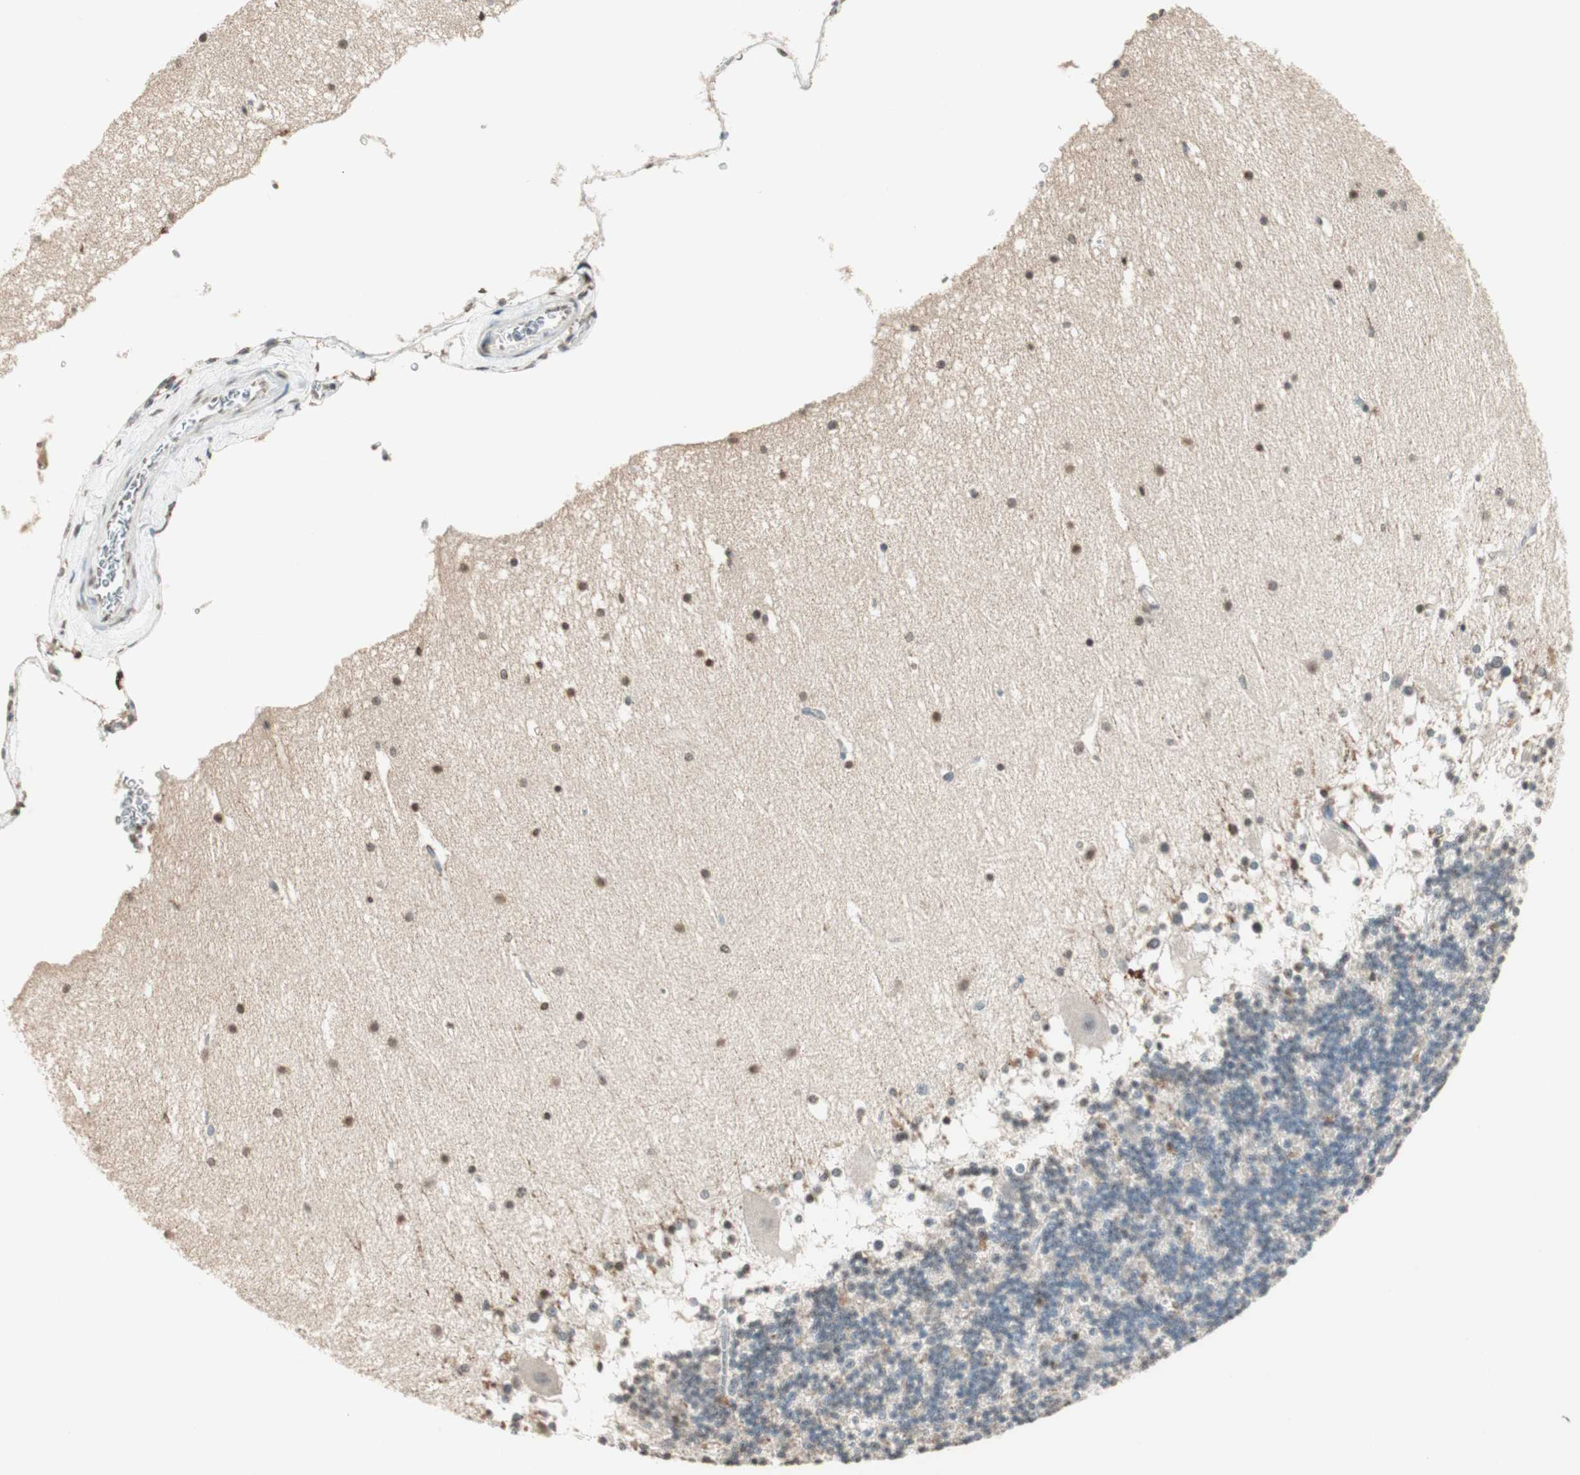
{"staining": {"intensity": "negative", "quantity": "none", "location": "none"}, "tissue": "cerebellum", "cell_type": "Cells in granular layer", "image_type": "normal", "snomed": [{"axis": "morphology", "description": "Normal tissue, NOS"}, {"axis": "topography", "description": "Cerebellum"}], "caption": "DAB immunohistochemical staining of unremarkable cerebellum reveals no significant staining in cells in granular layer. (Immunohistochemistry (ihc), brightfield microscopy, high magnification).", "gene": "PRELID1", "patient": {"sex": "female", "age": 19}}